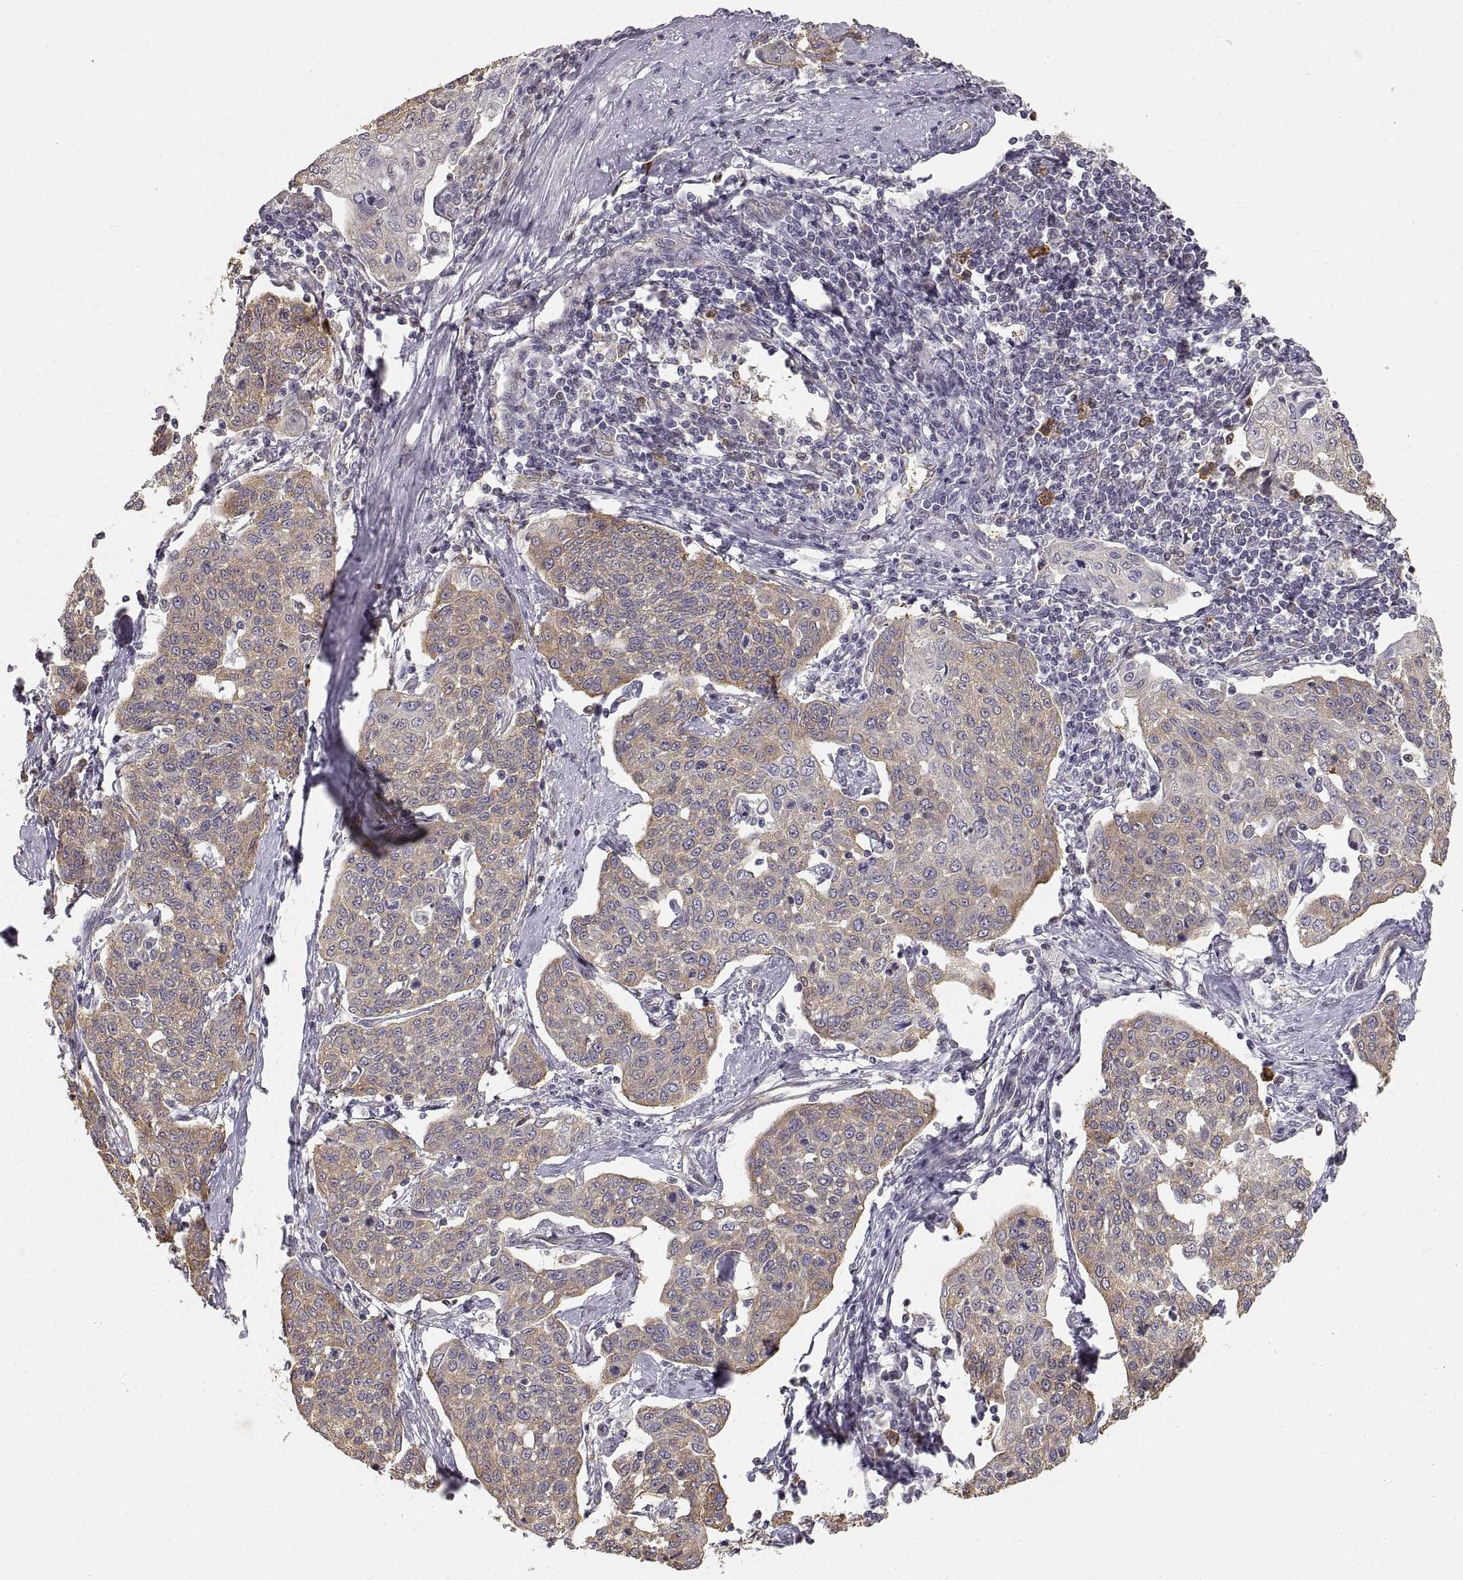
{"staining": {"intensity": "moderate", "quantity": "<25%", "location": "cytoplasmic/membranous"}, "tissue": "cervical cancer", "cell_type": "Tumor cells", "image_type": "cancer", "snomed": [{"axis": "morphology", "description": "Squamous cell carcinoma, NOS"}, {"axis": "topography", "description": "Cervix"}], "caption": "Cervical cancer tissue reveals moderate cytoplasmic/membranous positivity in approximately <25% of tumor cells The protein is shown in brown color, while the nuclei are stained blue.", "gene": "HSP90AB1", "patient": {"sex": "female", "age": 34}}